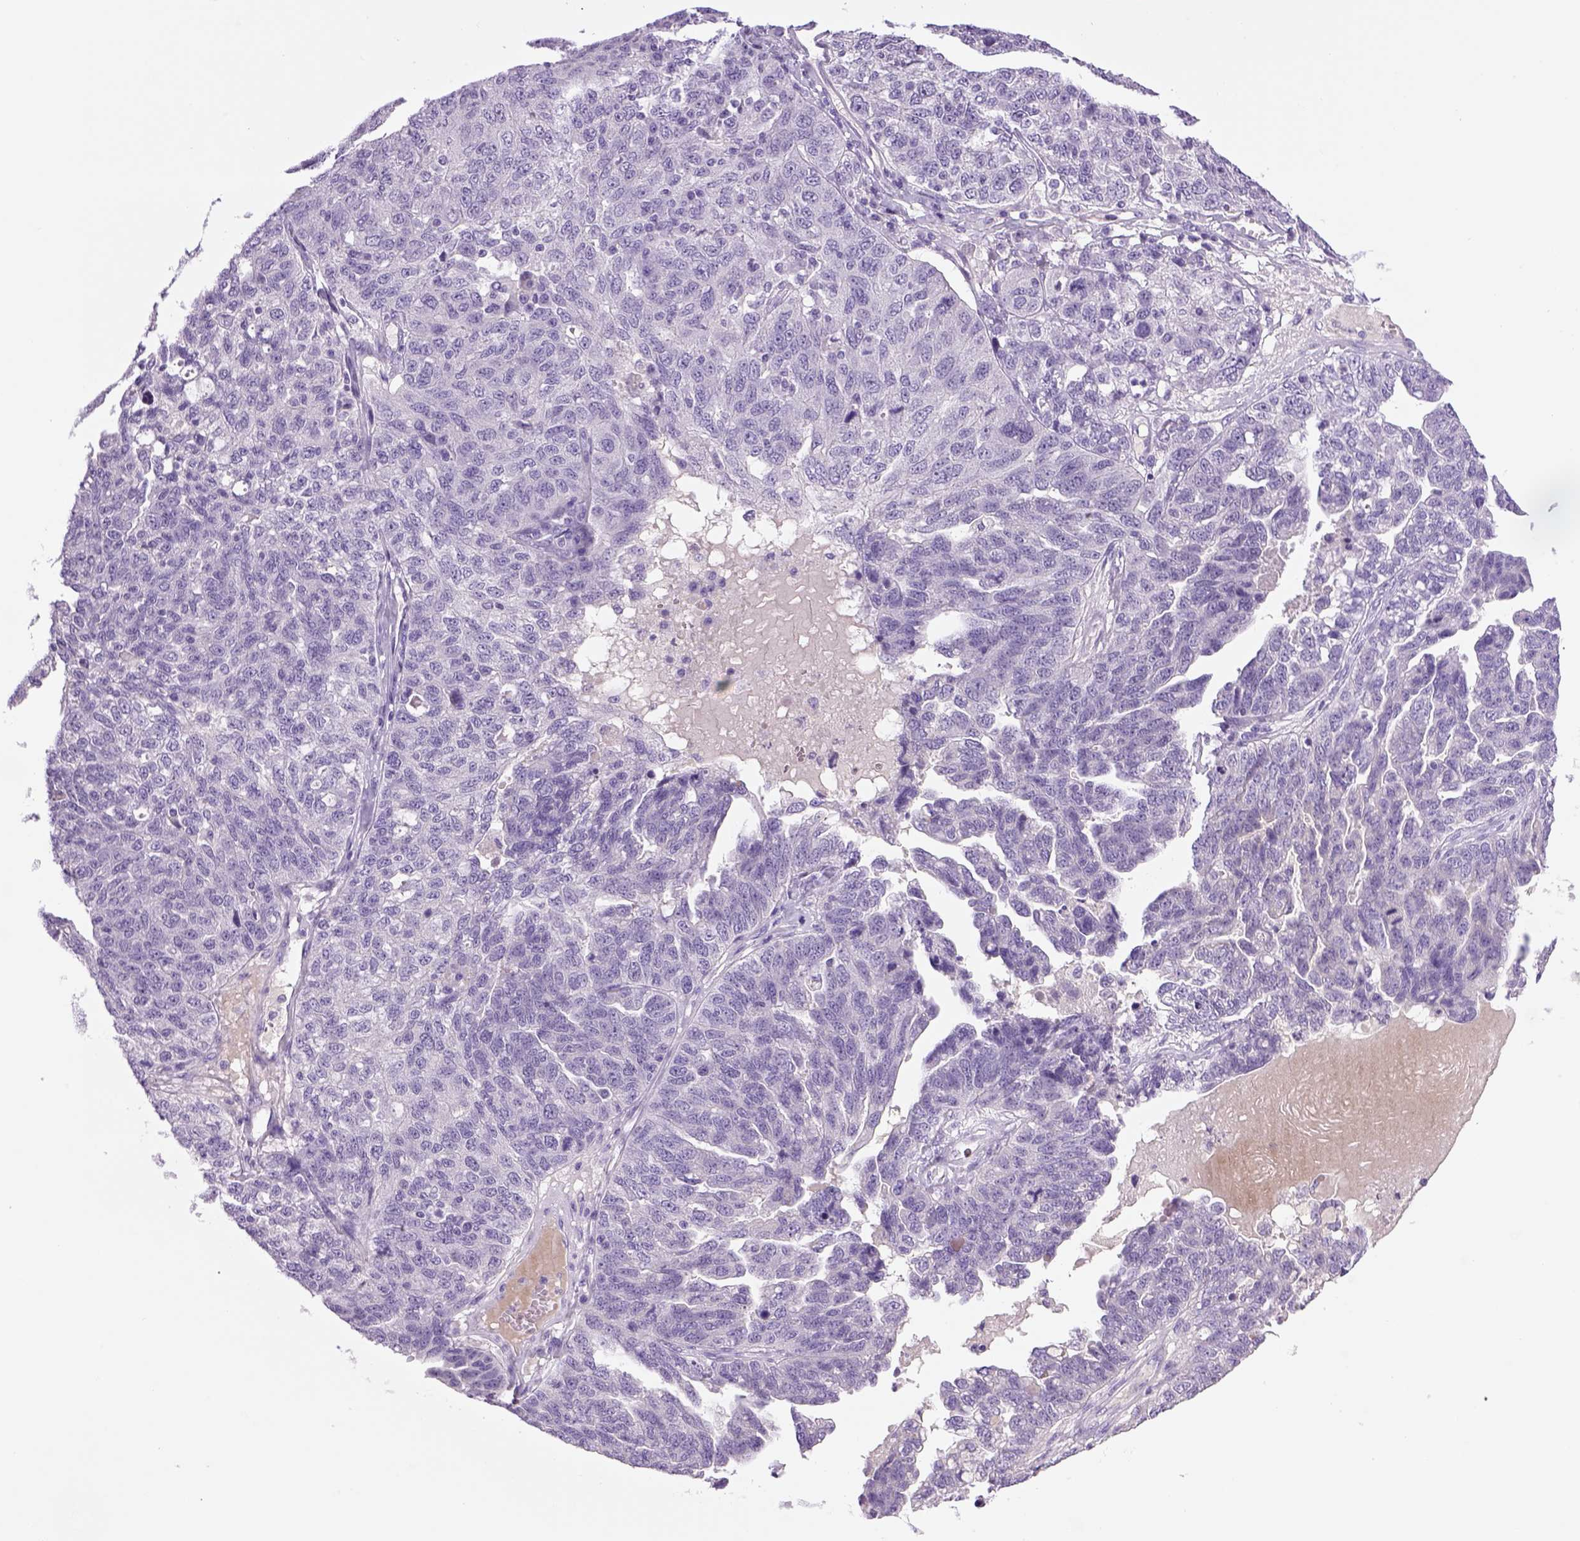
{"staining": {"intensity": "negative", "quantity": "none", "location": "none"}, "tissue": "ovarian cancer", "cell_type": "Tumor cells", "image_type": "cancer", "snomed": [{"axis": "morphology", "description": "Cystadenocarcinoma, serous, NOS"}, {"axis": "topography", "description": "Ovary"}], "caption": "A micrograph of ovarian cancer (serous cystadenocarcinoma) stained for a protein demonstrates no brown staining in tumor cells.", "gene": "DBH", "patient": {"sex": "female", "age": 71}}